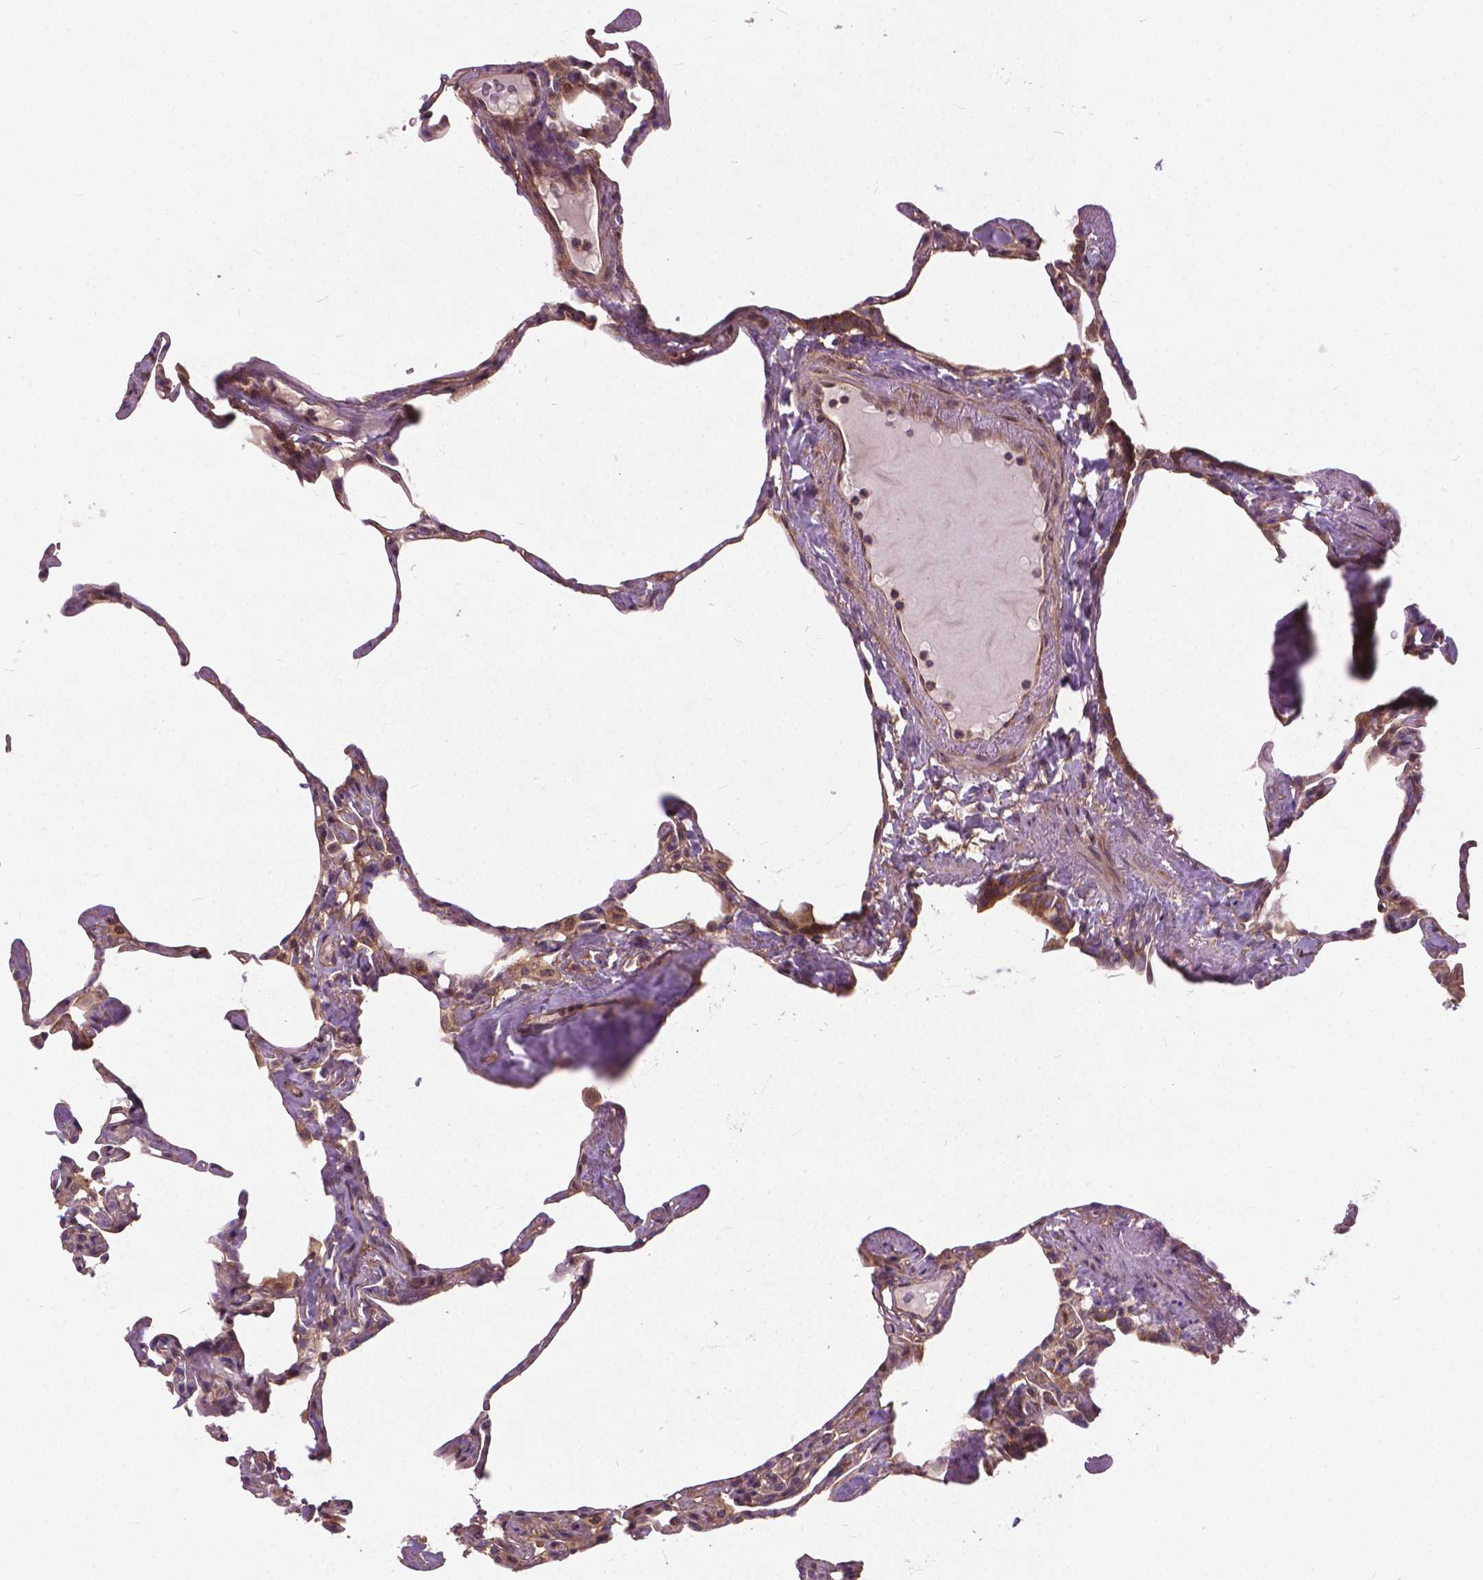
{"staining": {"intensity": "moderate", "quantity": ">75%", "location": "cytoplasmic/membranous"}, "tissue": "lung", "cell_type": "Alveolar cells", "image_type": "normal", "snomed": [{"axis": "morphology", "description": "Normal tissue, NOS"}, {"axis": "topography", "description": "Lung"}], "caption": "The image exhibits immunohistochemical staining of normal lung. There is moderate cytoplasmic/membranous expression is identified in about >75% of alveolar cells.", "gene": "MZT1", "patient": {"sex": "male", "age": 65}}